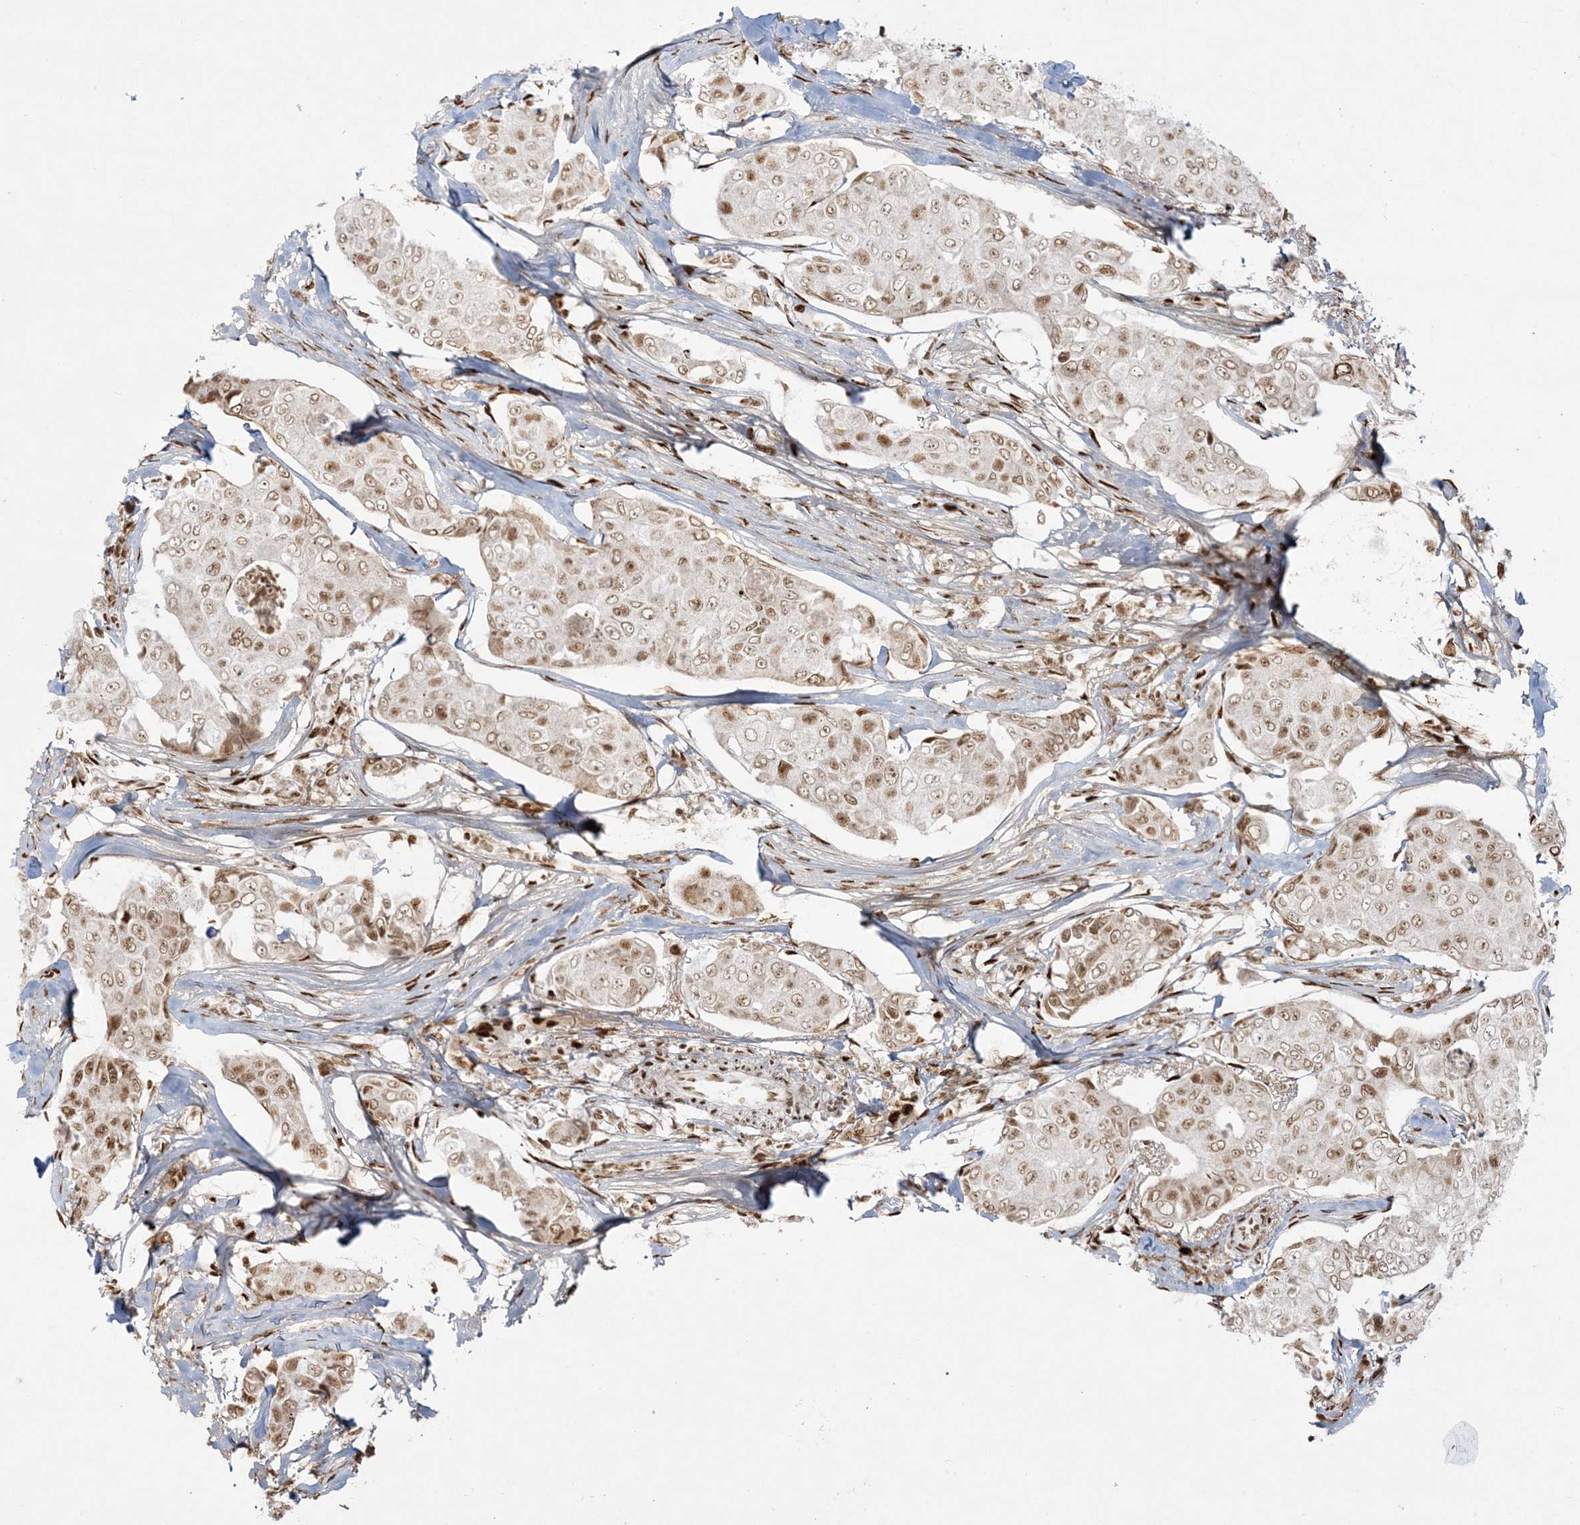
{"staining": {"intensity": "moderate", "quantity": ">75%", "location": "nuclear"}, "tissue": "breast cancer", "cell_type": "Tumor cells", "image_type": "cancer", "snomed": [{"axis": "morphology", "description": "Duct carcinoma"}, {"axis": "topography", "description": "Breast"}], "caption": "A histopathology image of breast cancer stained for a protein displays moderate nuclear brown staining in tumor cells.", "gene": "RBM10", "patient": {"sex": "female", "age": 80}}